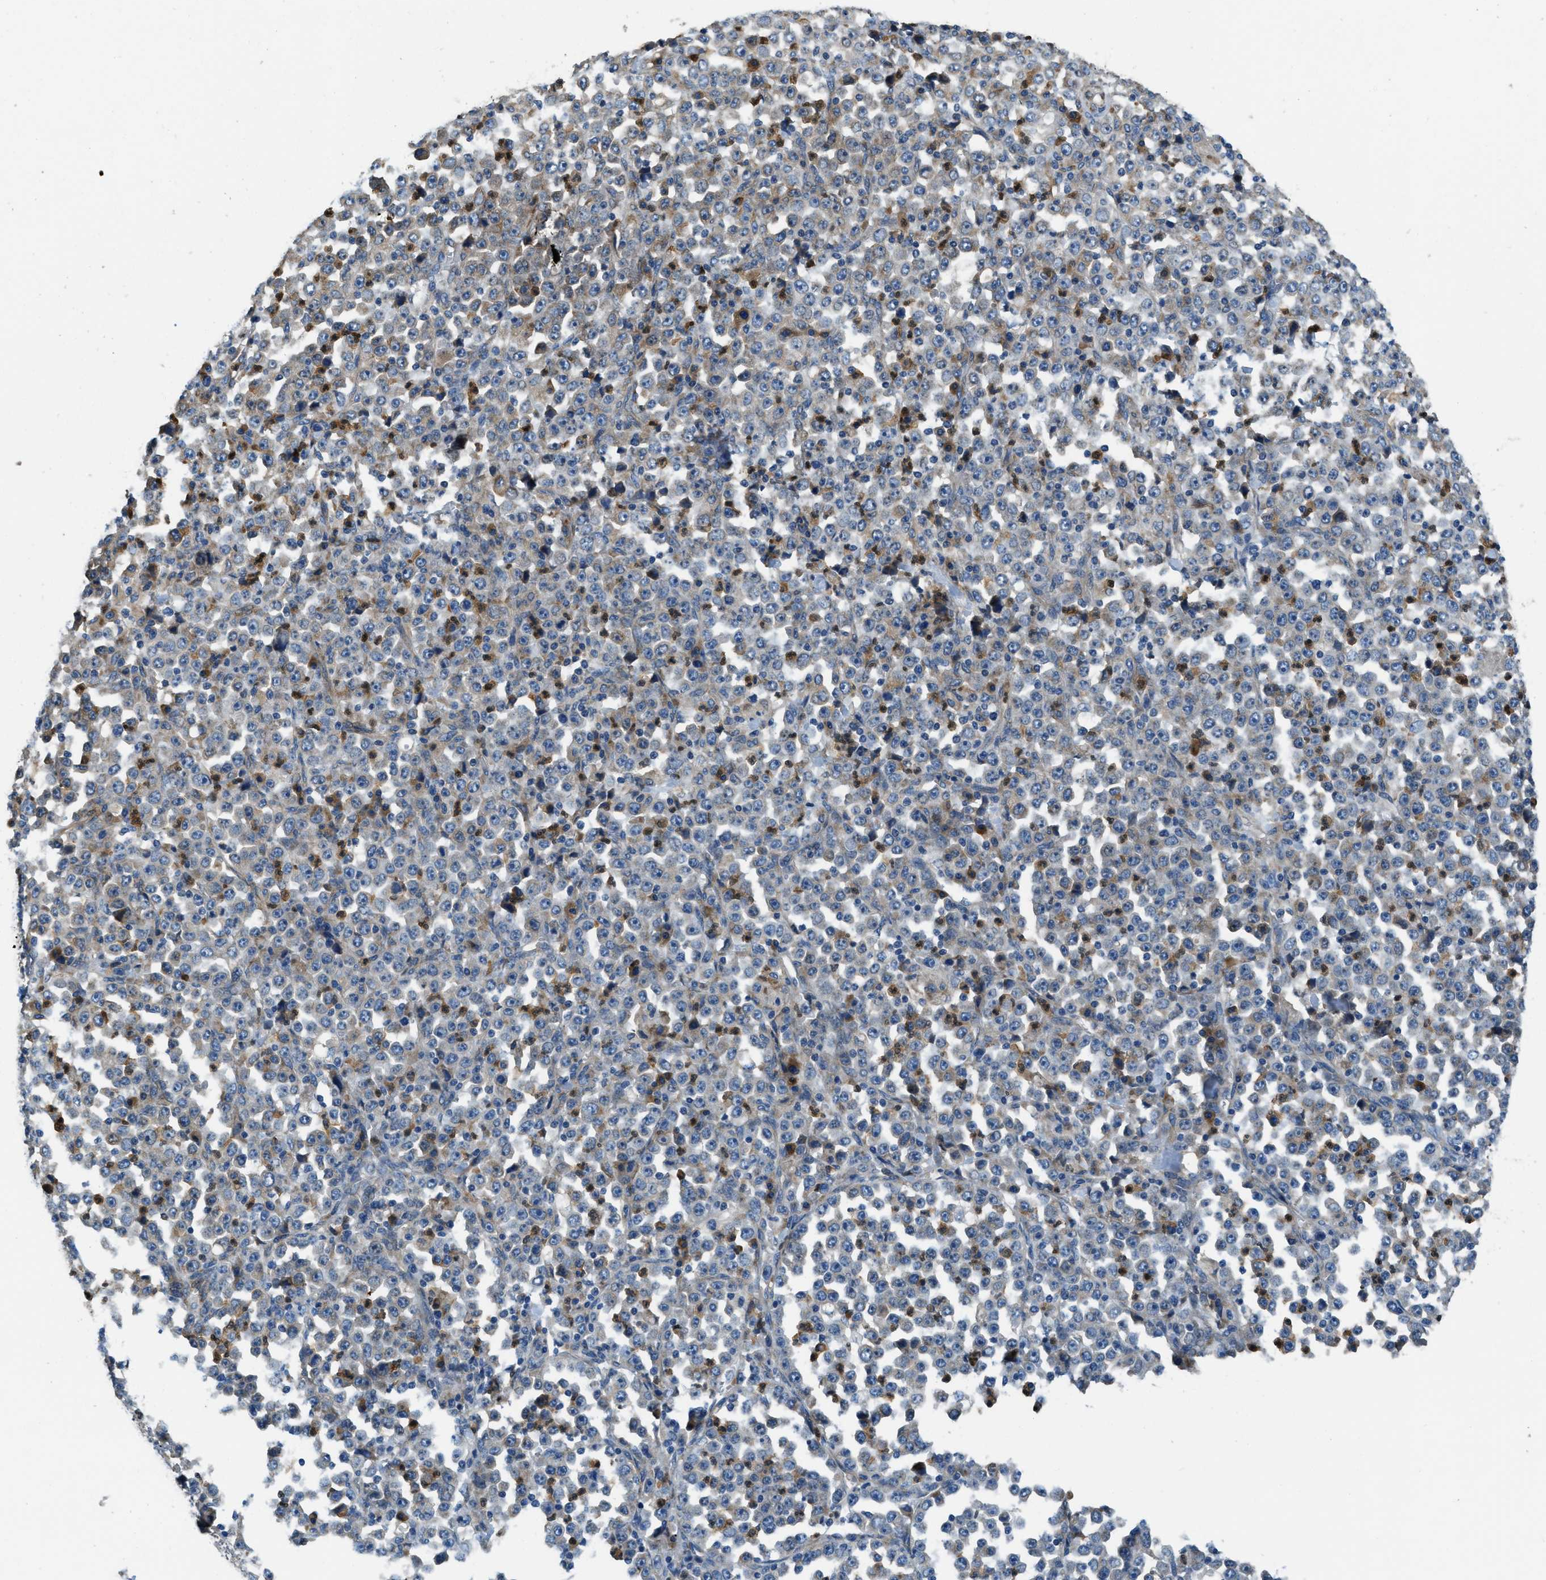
{"staining": {"intensity": "negative", "quantity": "none", "location": "none"}, "tissue": "stomach cancer", "cell_type": "Tumor cells", "image_type": "cancer", "snomed": [{"axis": "morphology", "description": "Normal tissue, NOS"}, {"axis": "morphology", "description": "Adenocarcinoma, NOS"}, {"axis": "topography", "description": "Stomach, upper"}, {"axis": "topography", "description": "Stomach"}], "caption": "Immunohistochemistry of stomach adenocarcinoma shows no expression in tumor cells.", "gene": "GIMAP8", "patient": {"sex": "male", "age": 59}}